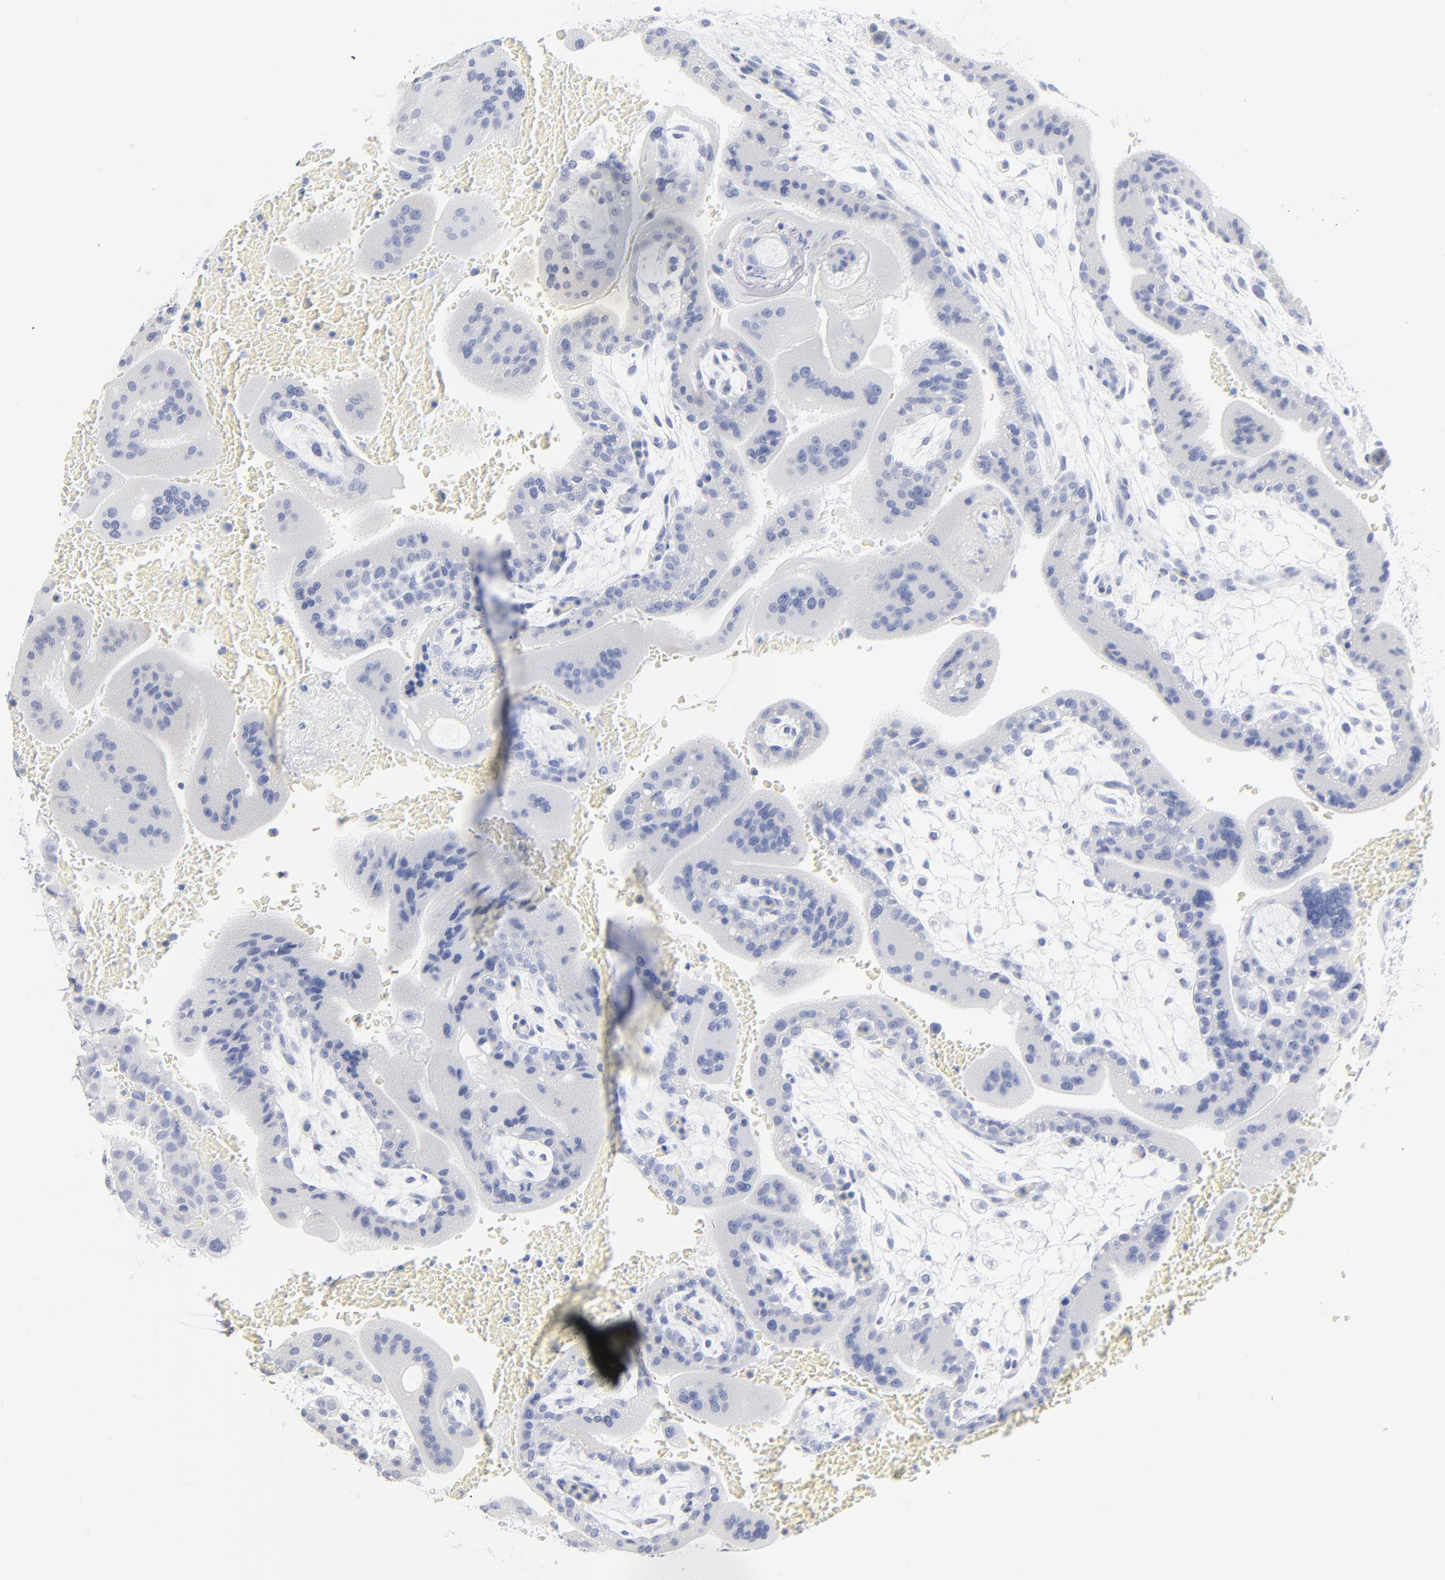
{"staining": {"intensity": "negative", "quantity": "none", "location": "none"}, "tissue": "placenta", "cell_type": "Decidual cells", "image_type": "normal", "snomed": [{"axis": "morphology", "description": "Normal tissue, NOS"}, {"axis": "topography", "description": "Placenta"}], "caption": "A high-resolution histopathology image shows immunohistochemistry staining of benign placenta, which reveals no significant positivity in decidual cells. (Stains: DAB (3,3'-diaminobenzidine) immunohistochemistry (IHC) with hematoxylin counter stain, Microscopy: brightfield microscopy at high magnification).", "gene": "AGTR1", "patient": {"sex": "female", "age": 35}}